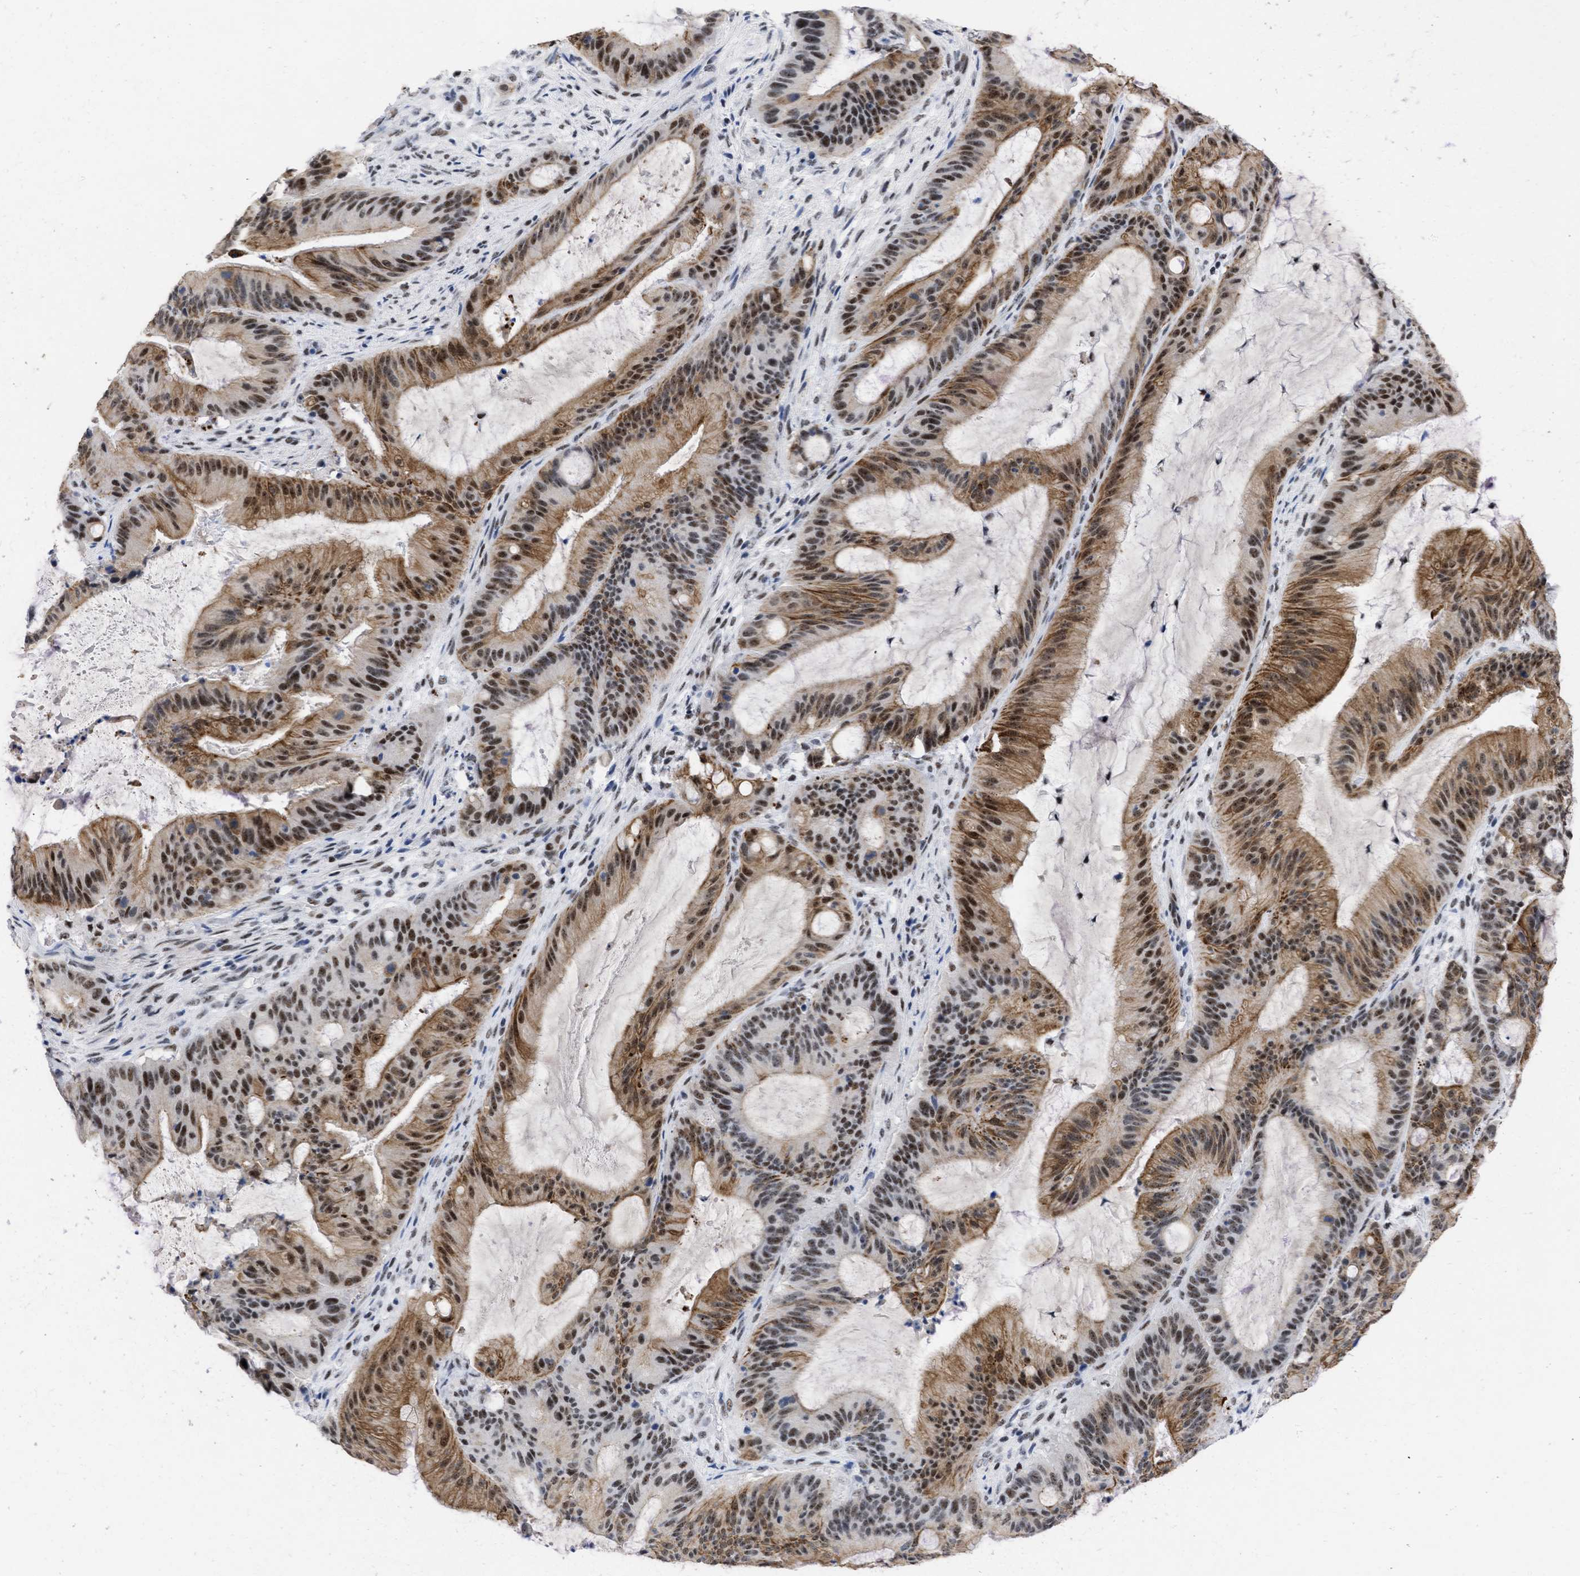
{"staining": {"intensity": "strong", "quantity": ">75%", "location": "cytoplasmic/membranous,nuclear"}, "tissue": "liver cancer", "cell_type": "Tumor cells", "image_type": "cancer", "snomed": [{"axis": "morphology", "description": "Normal tissue, NOS"}, {"axis": "morphology", "description": "Cholangiocarcinoma"}, {"axis": "topography", "description": "Liver"}, {"axis": "topography", "description": "Peripheral nerve tissue"}], "caption": "Protein staining displays strong cytoplasmic/membranous and nuclear staining in about >75% of tumor cells in cholangiocarcinoma (liver). The staining was performed using DAB, with brown indicating positive protein expression. Nuclei are stained blue with hematoxylin.", "gene": "DDX41", "patient": {"sex": "female", "age": 73}}